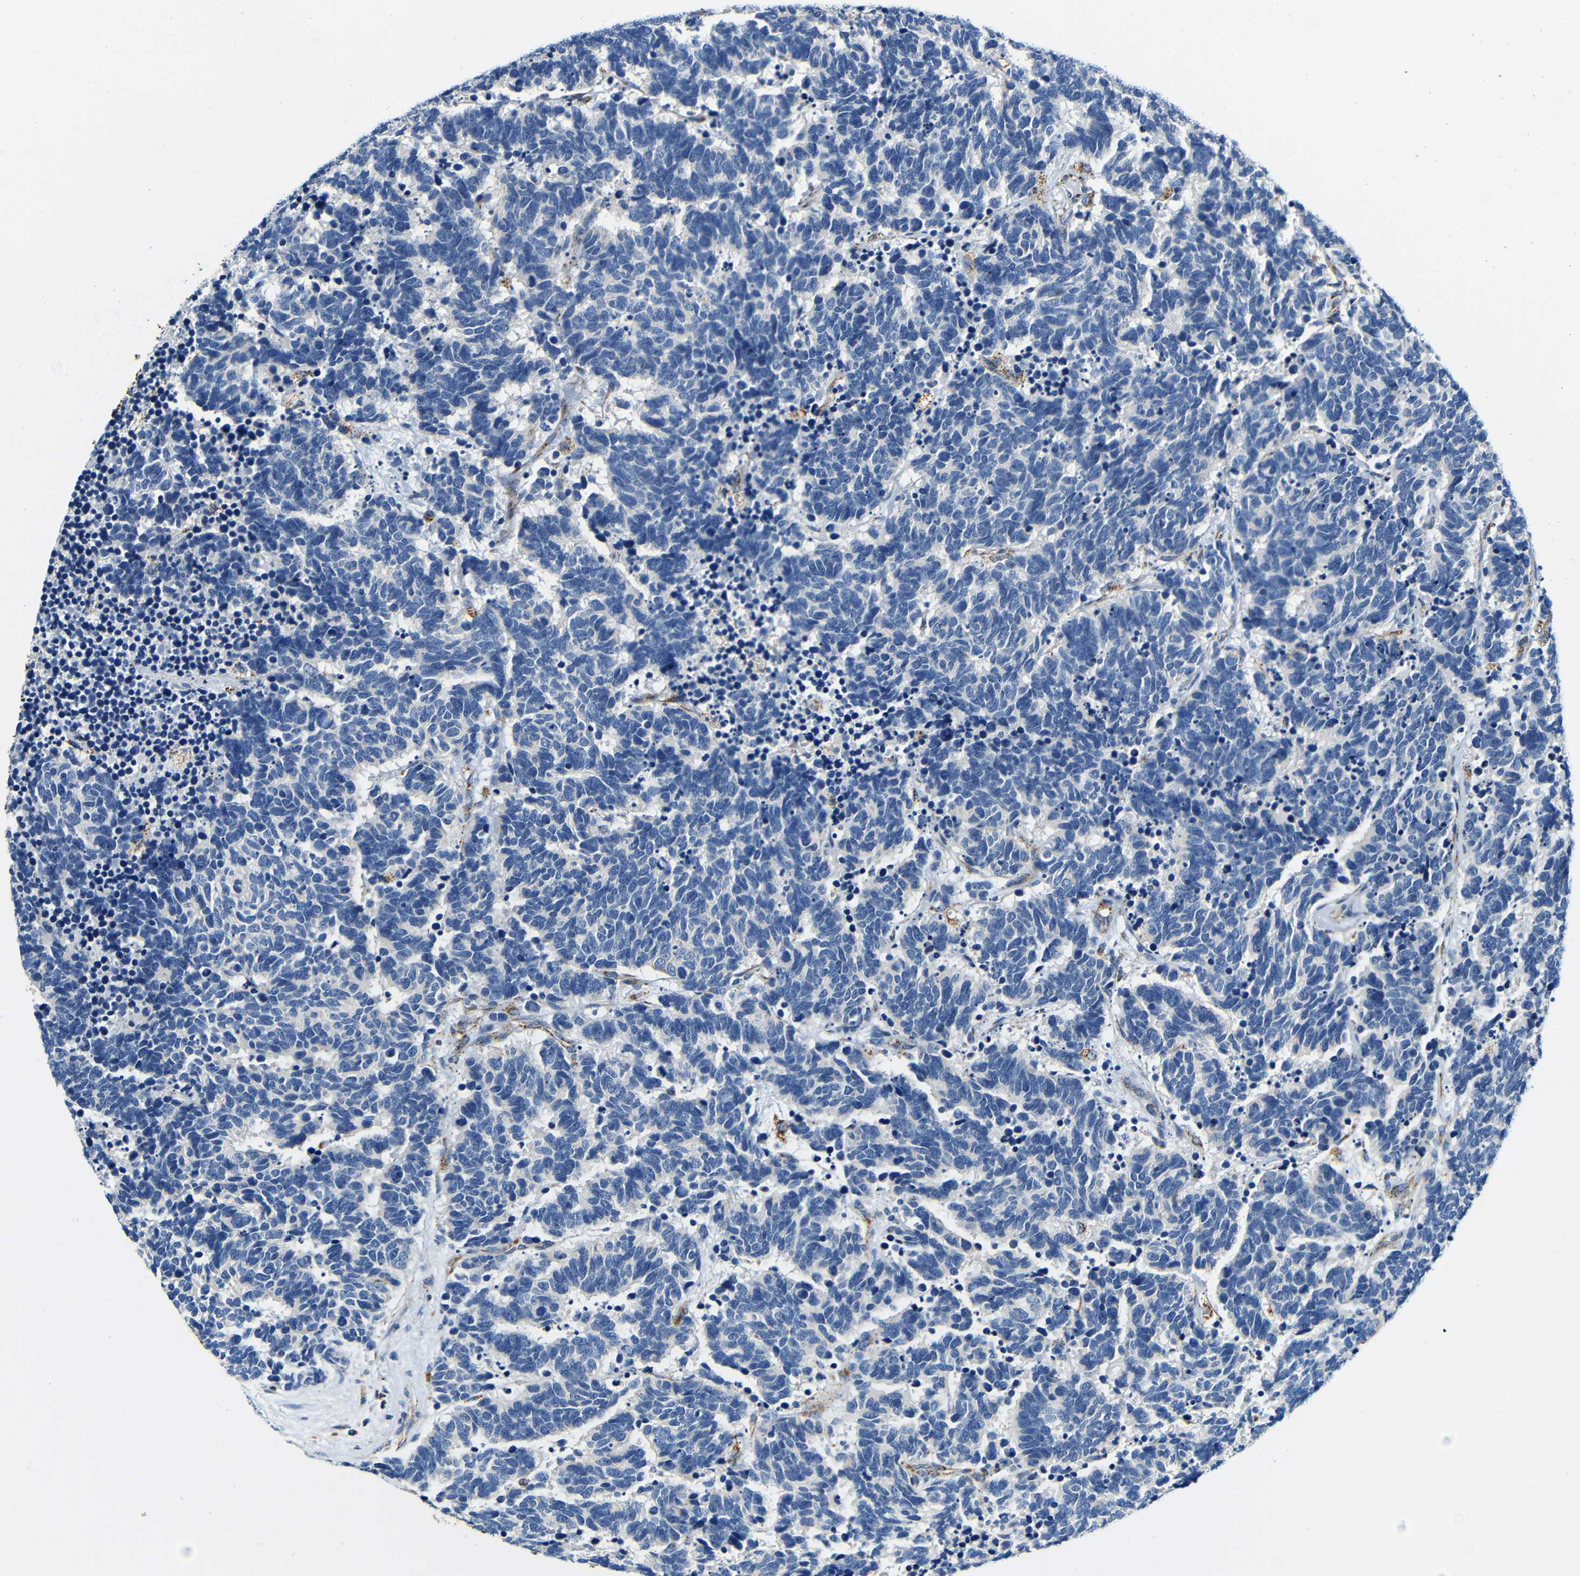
{"staining": {"intensity": "negative", "quantity": "none", "location": "none"}, "tissue": "carcinoid", "cell_type": "Tumor cells", "image_type": "cancer", "snomed": [{"axis": "morphology", "description": "Carcinoma, NOS"}, {"axis": "morphology", "description": "Carcinoid, malignant, NOS"}, {"axis": "topography", "description": "Urinary bladder"}], "caption": "IHC of human carcinoid demonstrates no staining in tumor cells.", "gene": "GALNT18", "patient": {"sex": "male", "age": 57}}